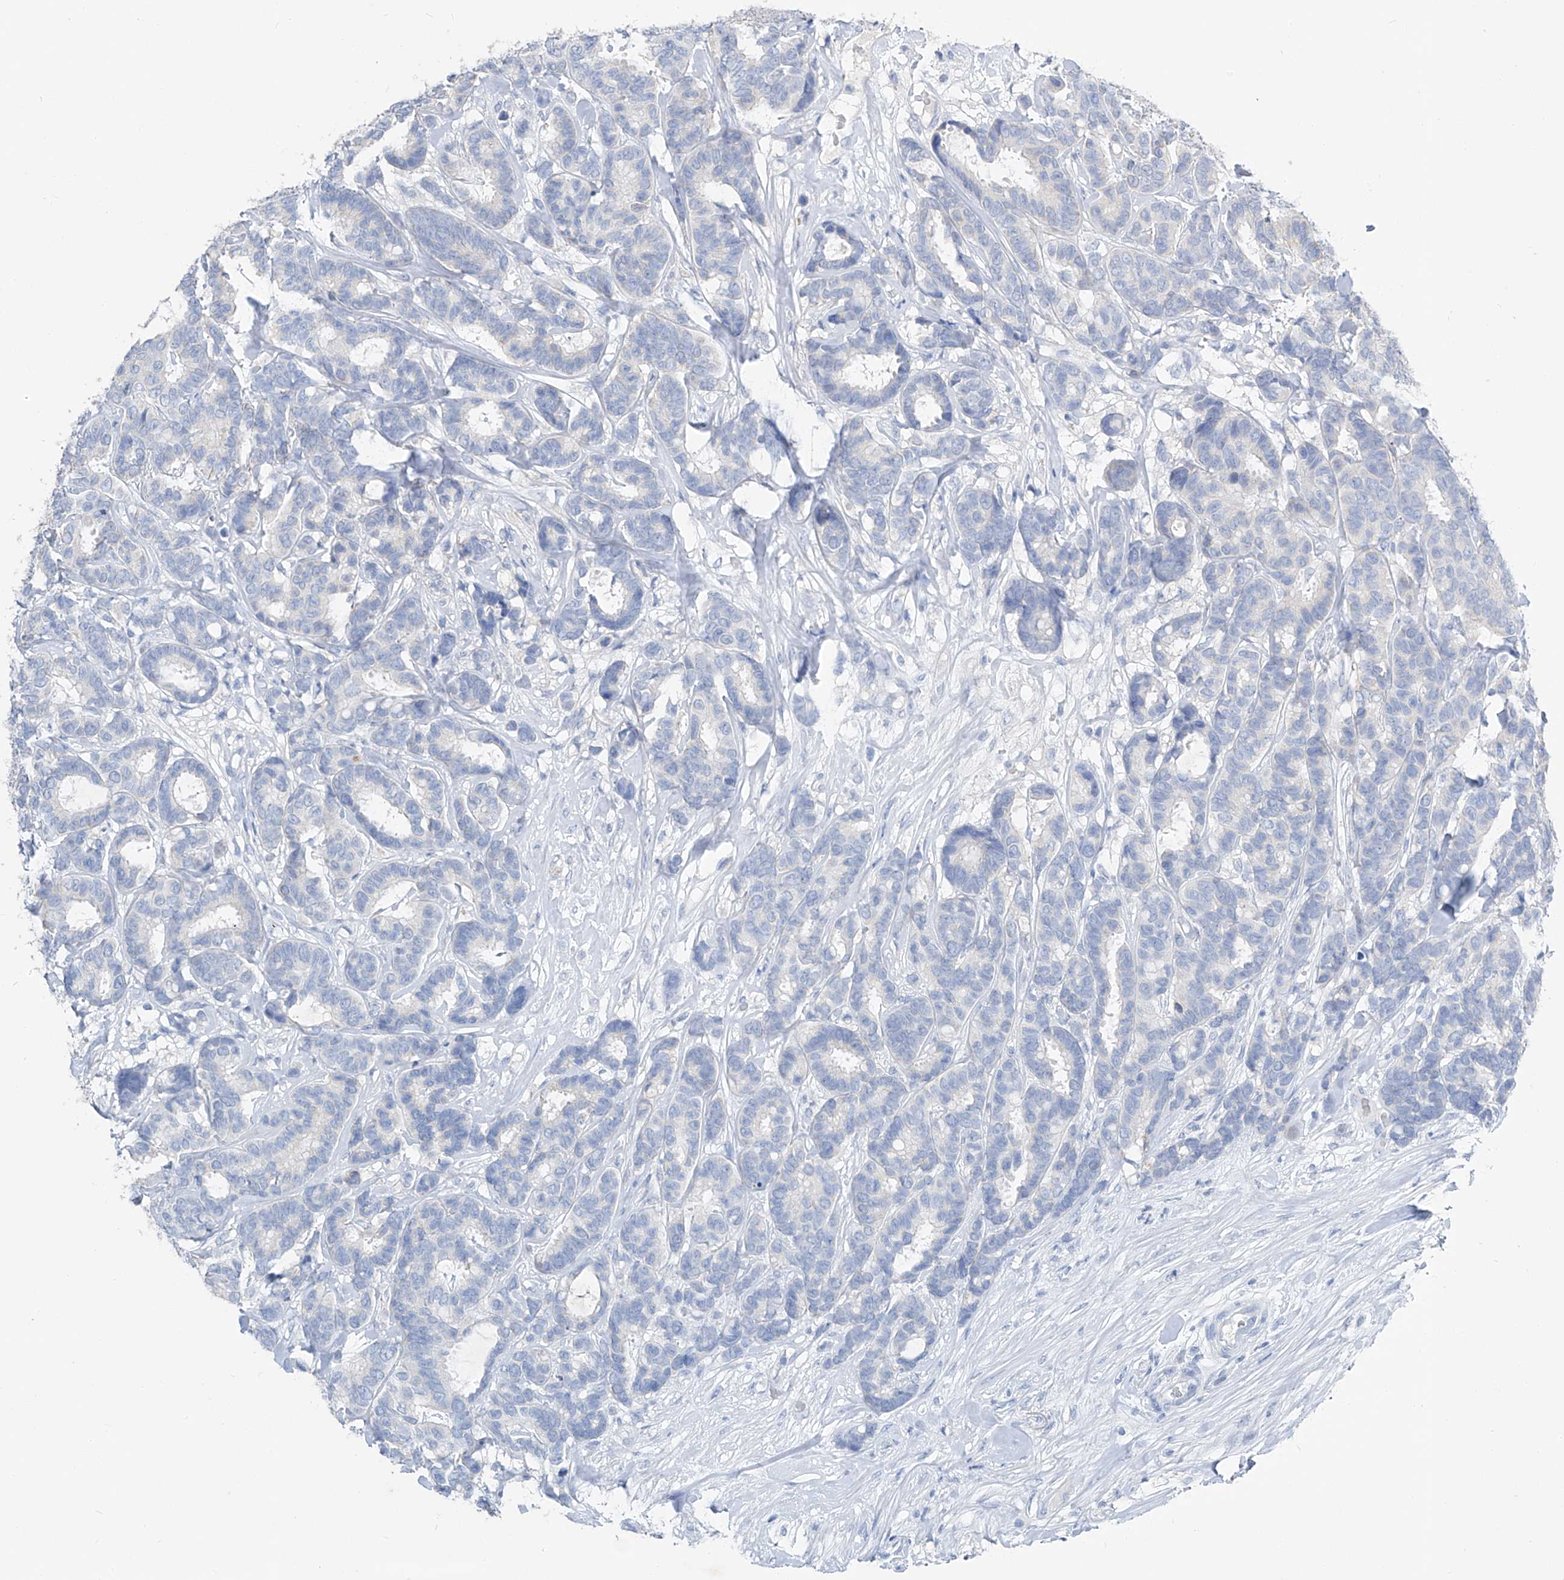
{"staining": {"intensity": "negative", "quantity": "none", "location": "none"}, "tissue": "breast cancer", "cell_type": "Tumor cells", "image_type": "cancer", "snomed": [{"axis": "morphology", "description": "Duct carcinoma"}, {"axis": "topography", "description": "Breast"}], "caption": "IHC histopathology image of neoplastic tissue: breast infiltrating ductal carcinoma stained with DAB reveals no significant protein expression in tumor cells.", "gene": "FRS3", "patient": {"sex": "female", "age": 87}}